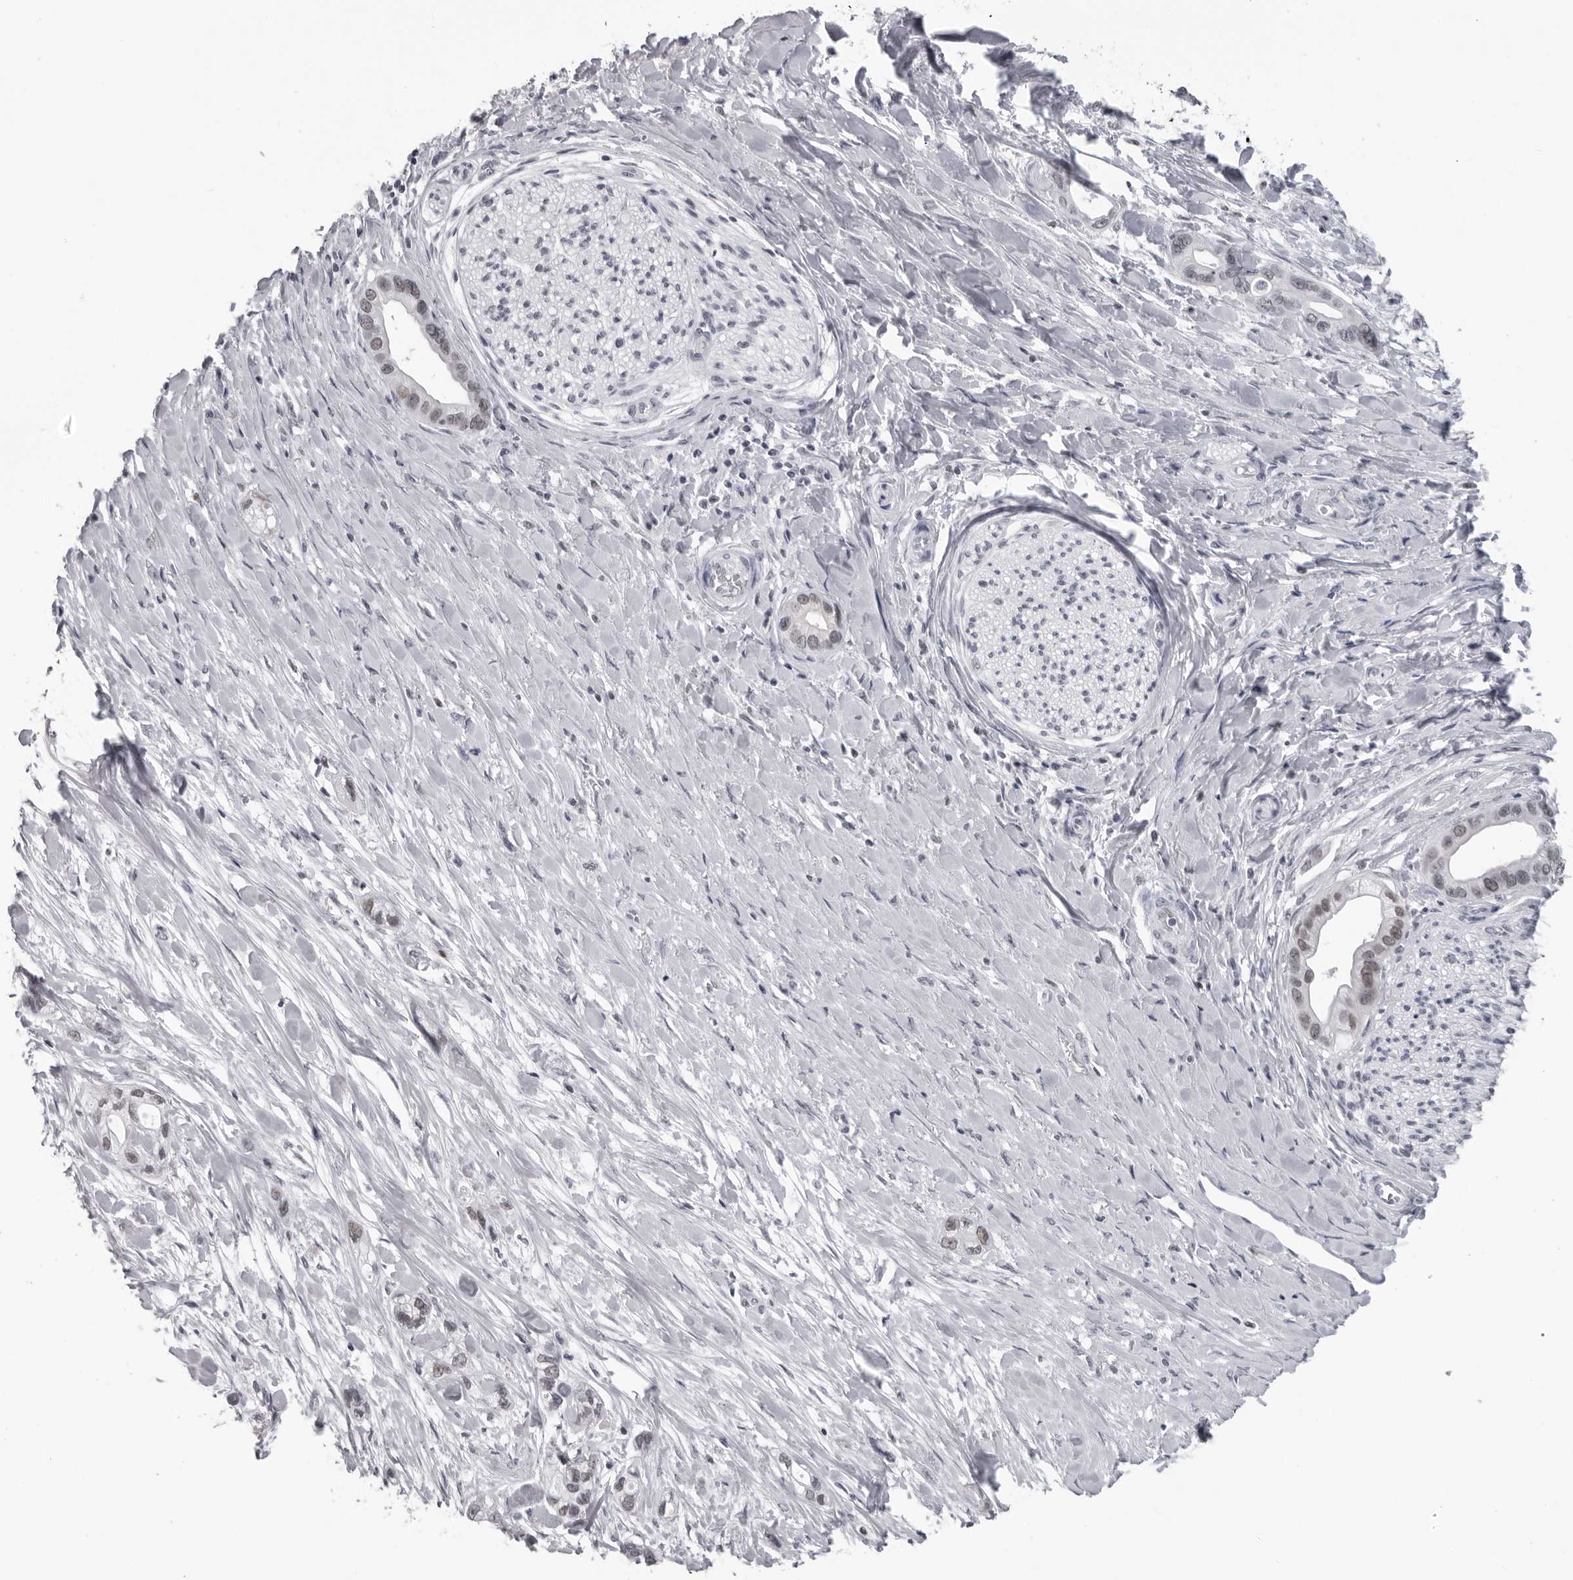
{"staining": {"intensity": "weak", "quantity": ">75%", "location": "nuclear"}, "tissue": "pancreatic cancer", "cell_type": "Tumor cells", "image_type": "cancer", "snomed": [{"axis": "morphology", "description": "Adenocarcinoma, NOS"}, {"axis": "topography", "description": "Pancreas"}], "caption": "A brown stain shows weak nuclear expression of a protein in adenocarcinoma (pancreatic) tumor cells. The staining was performed using DAB (3,3'-diaminobenzidine), with brown indicating positive protein expression. Nuclei are stained blue with hematoxylin.", "gene": "ESPN", "patient": {"sex": "female", "age": 77}}